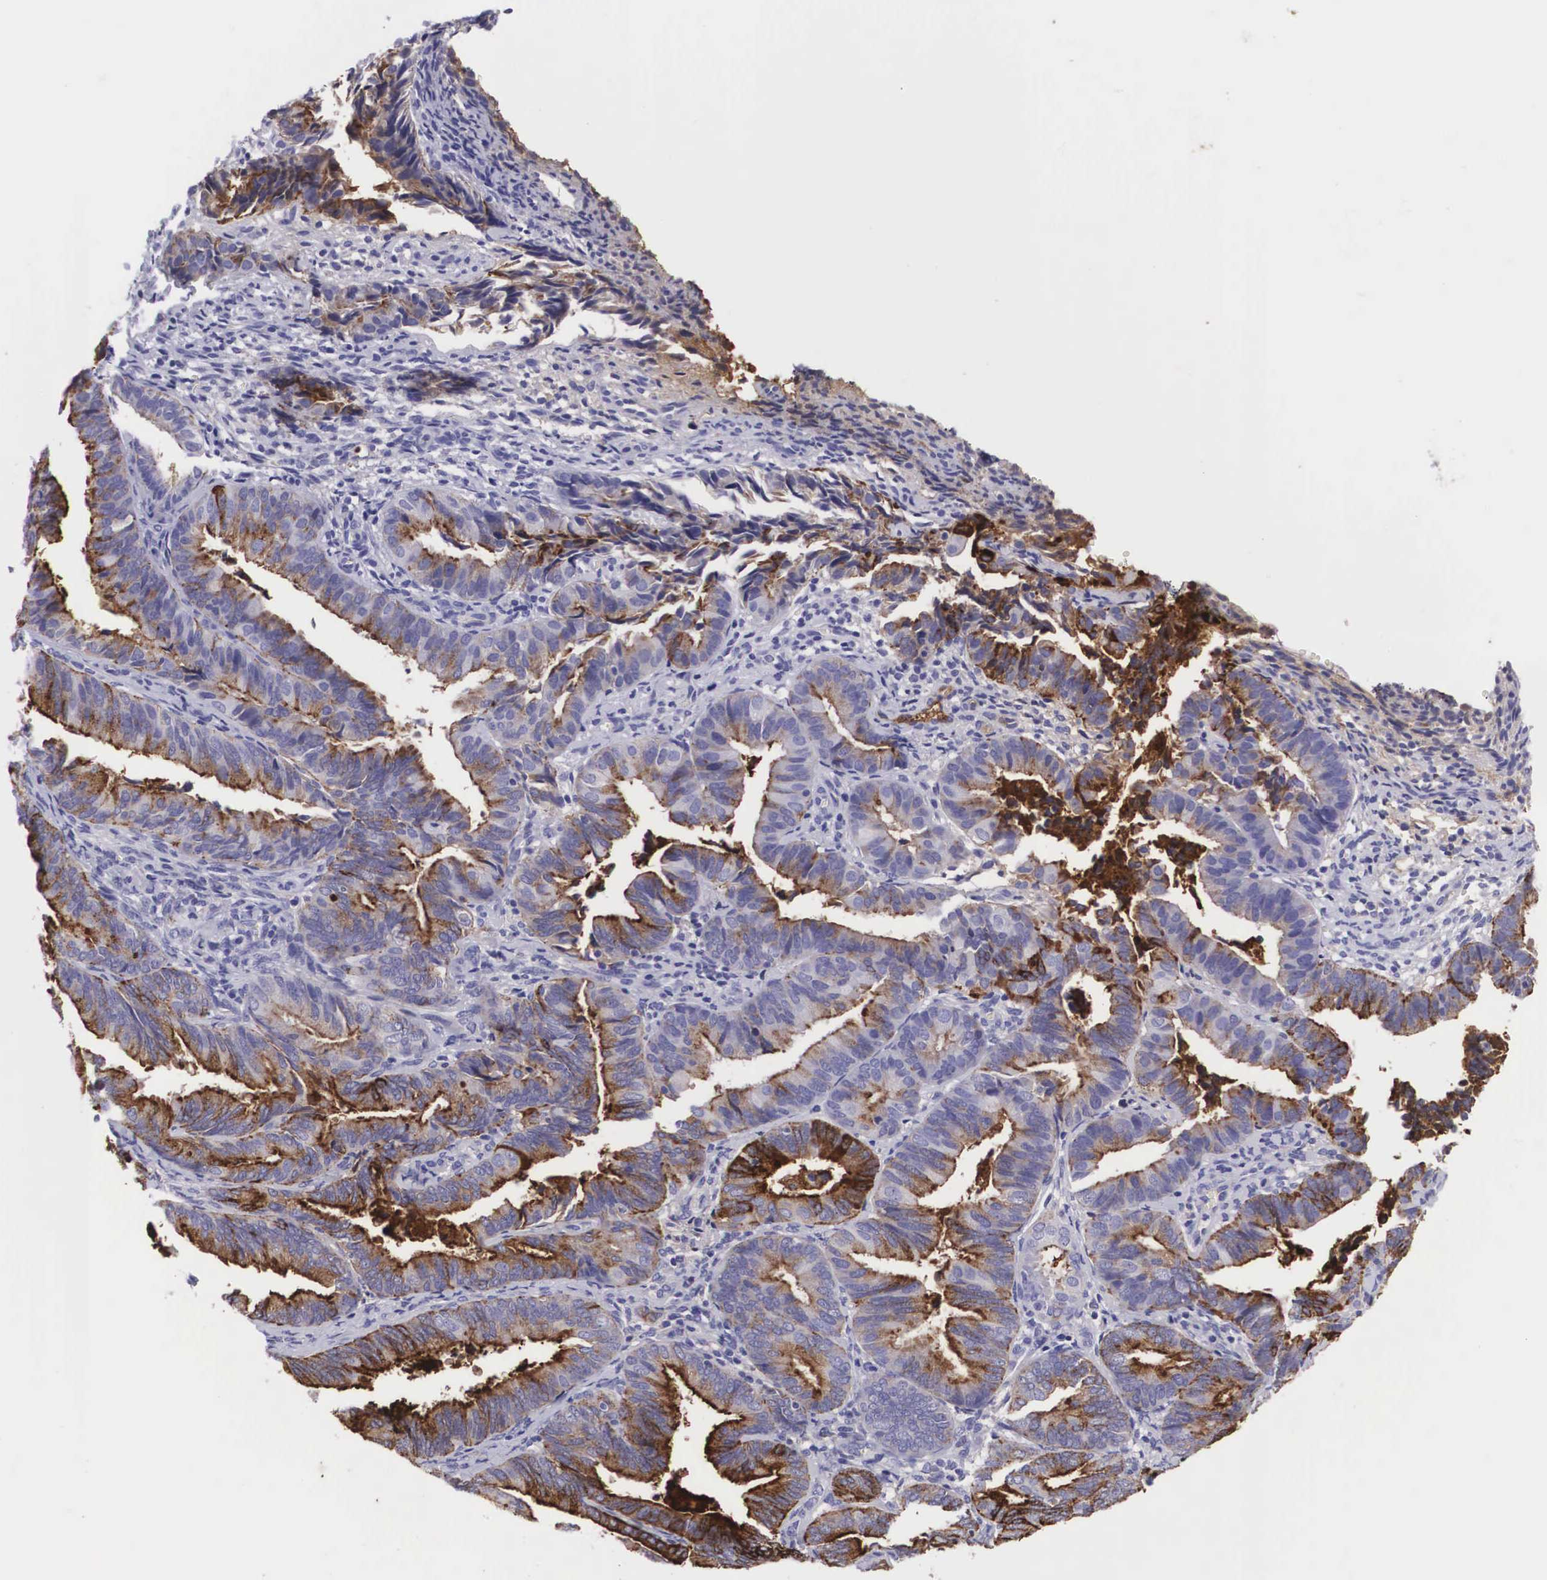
{"staining": {"intensity": "moderate", "quantity": "25%-75%", "location": "cytoplasmic/membranous"}, "tissue": "endometrial cancer", "cell_type": "Tumor cells", "image_type": "cancer", "snomed": [{"axis": "morphology", "description": "Adenocarcinoma, NOS"}, {"axis": "topography", "description": "Endometrium"}], "caption": "Moderate cytoplasmic/membranous positivity is present in about 25%-75% of tumor cells in endometrial cancer.", "gene": "CLU", "patient": {"sex": "female", "age": 63}}